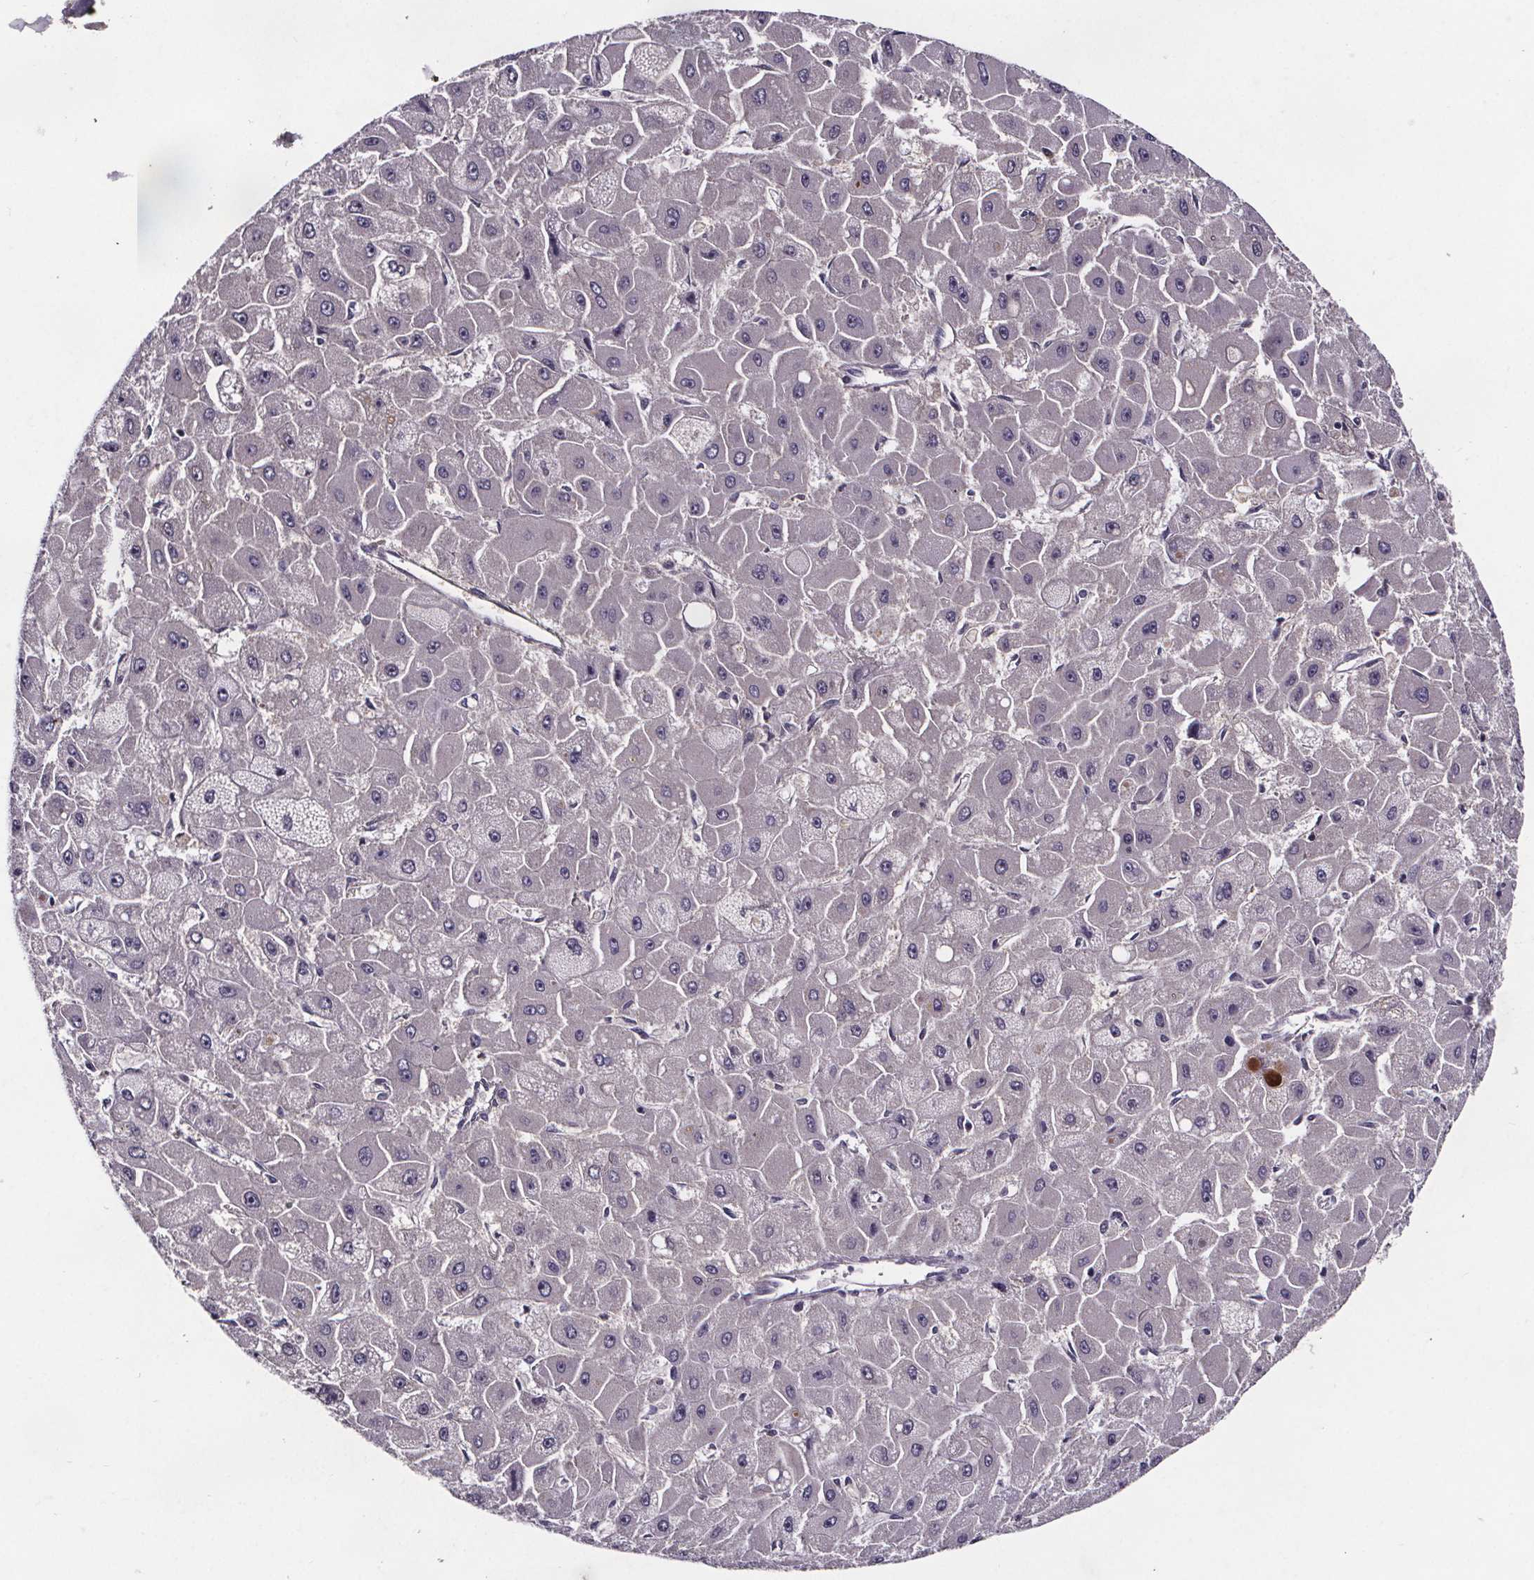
{"staining": {"intensity": "negative", "quantity": "none", "location": "none"}, "tissue": "liver cancer", "cell_type": "Tumor cells", "image_type": "cancer", "snomed": [{"axis": "morphology", "description": "Carcinoma, Hepatocellular, NOS"}, {"axis": "topography", "description": "Liver"}], "caption": "IHC photomicrograph of human liver cancer stained for a protein (brown), which reveals no expression in tumor cells. Brightfield microscopy of IHC stained with DAB (brown) and hematoxylin (blue), captured at high magnification.", "gene": "NPHP4", "patient": {"sex": "female", "age": 25}}